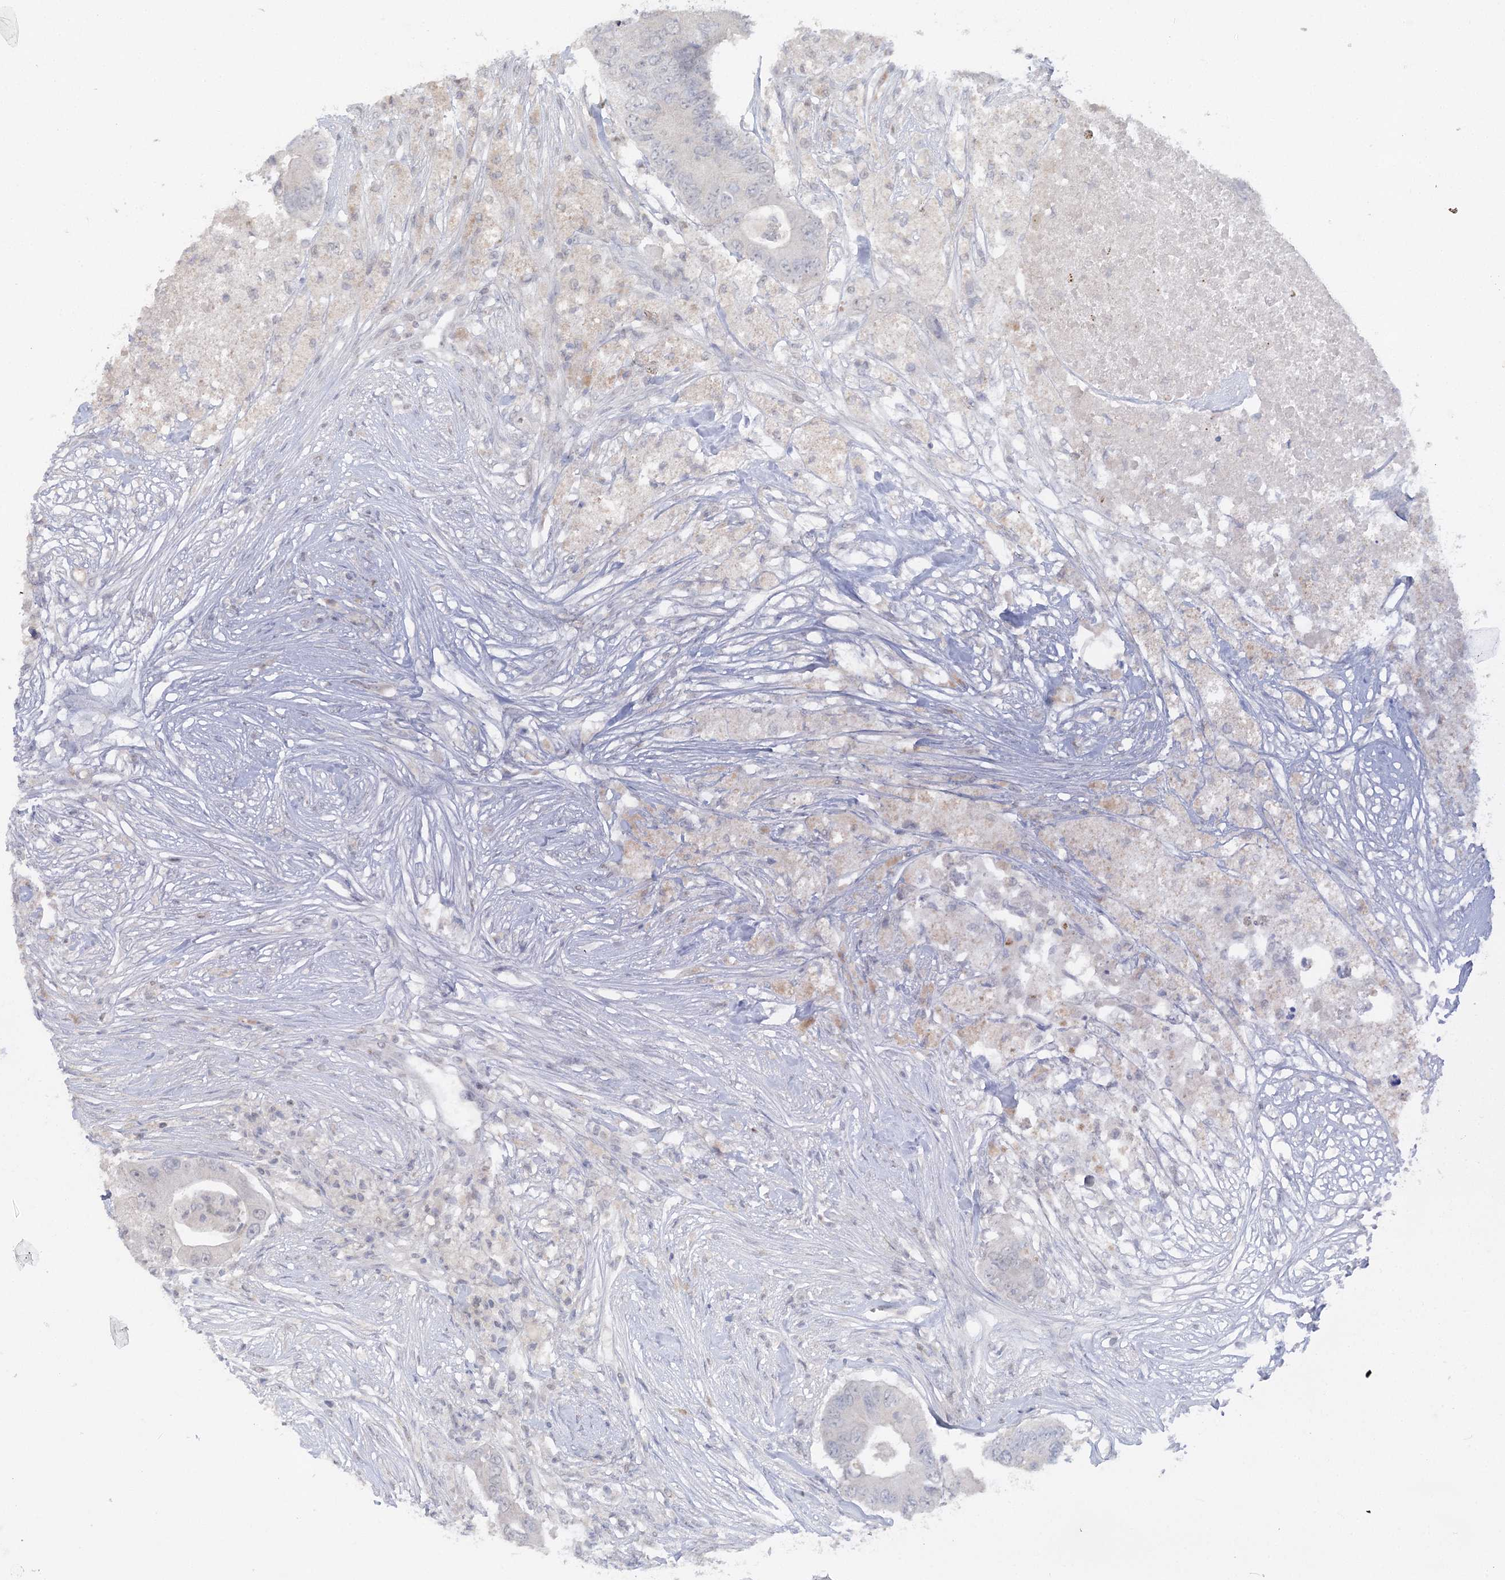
{"staining": {"intensity": "negative", "quantity": "none", "location": "none"}, "tissue": "colorectal cancer", "cell_type": "Tumor cells", "image_type": "cancer", "snomed": [{"axis": "morphology", "description": "Adenocarcinoma, NOS"}, {"axis": "topography", "description": "Colon"}], "caption": "The histopathology image displays no staining of tumor cells in colorectal adenocarcinoma.", "gene": "TRAF3IP1", "patient": {"sex": "male", "age": 71}}